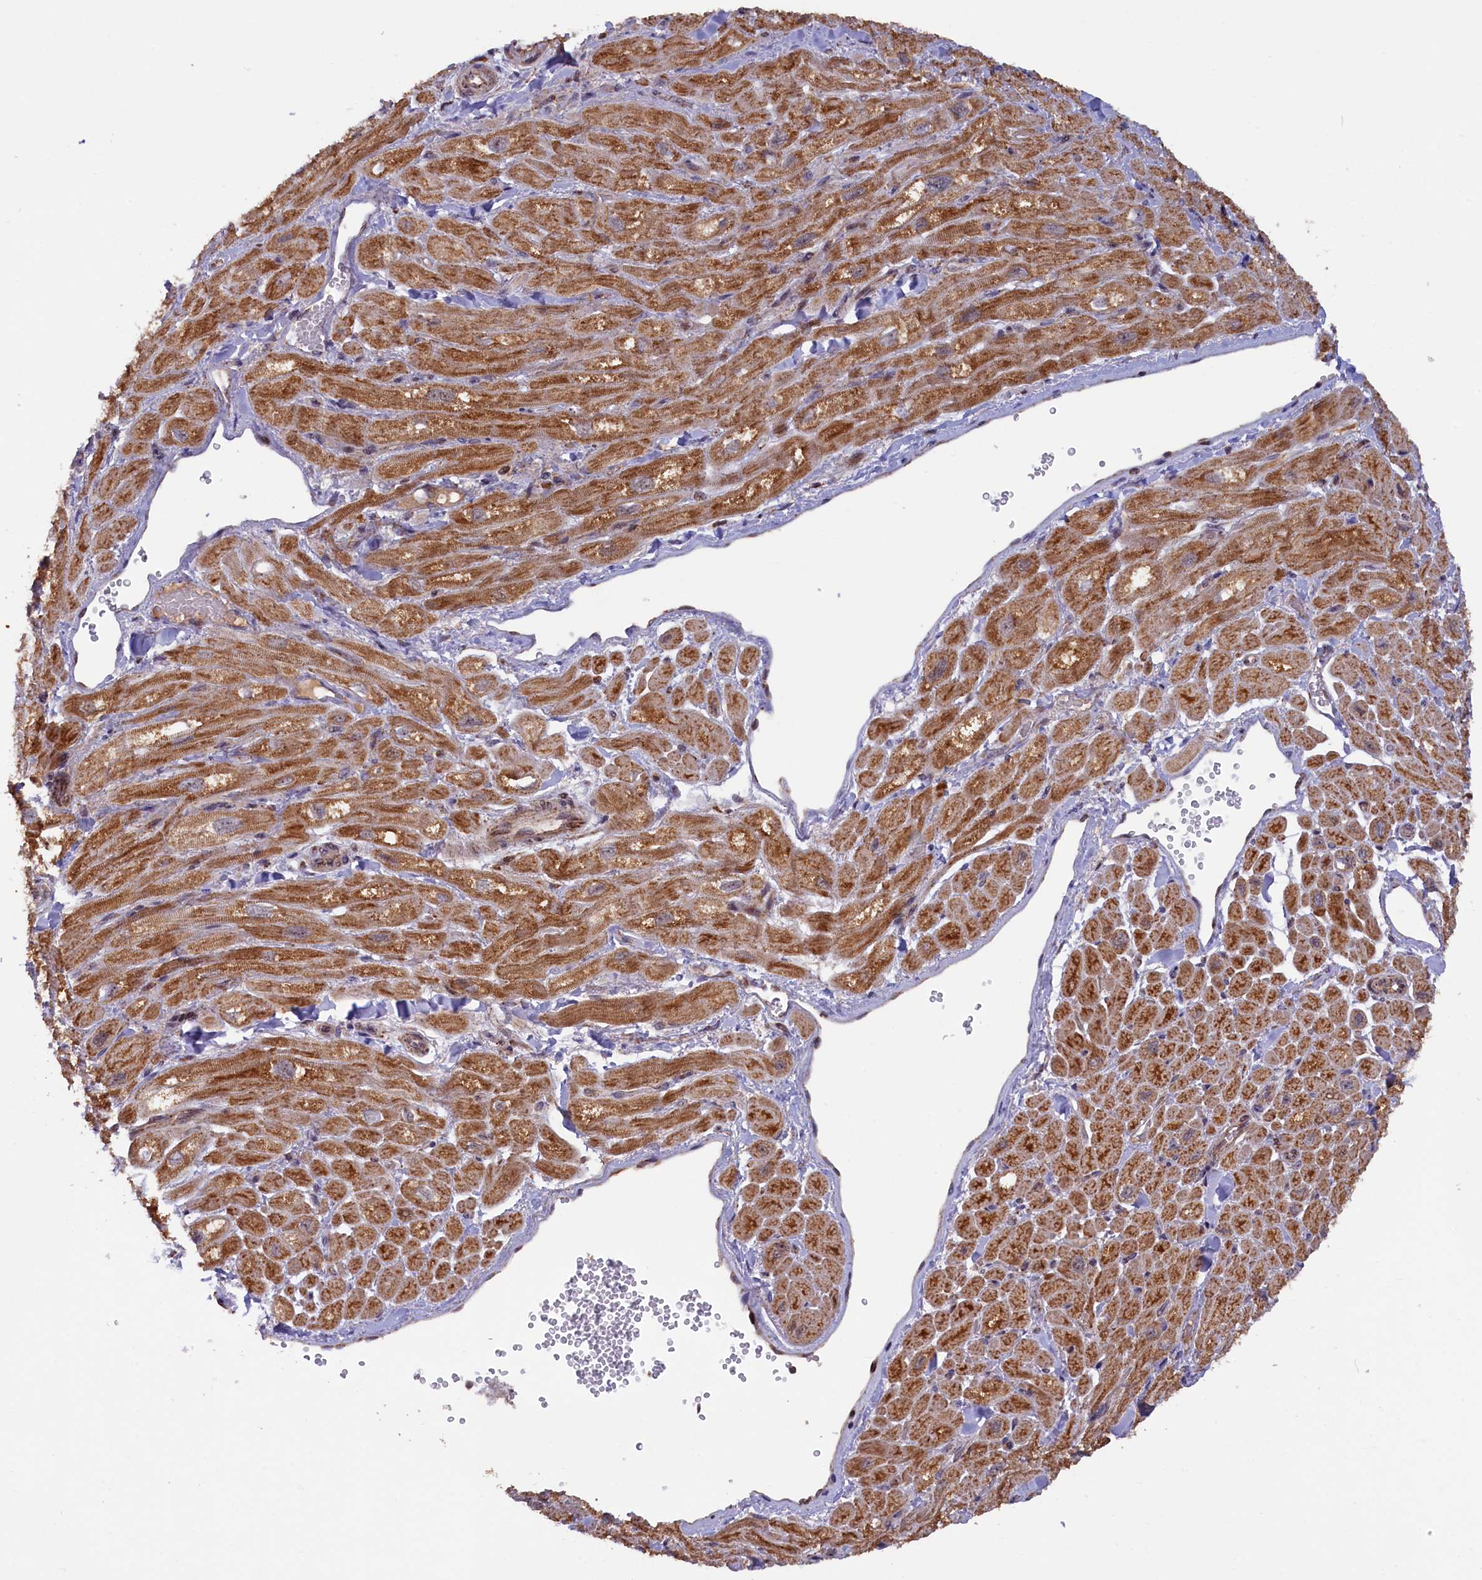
{"staining": {"intensity": "moderate", "quantity": ">75%", "location": "cytoplasmic/membranous"}, "tissue": "heart muscle", "cell_type": "Cardiomyocytes", "image_type": "normal", "snomed": [{"axis": "morphology", "description": "Normal tissue, NOS"}, {"axis": "topography", "description": "Heart"}], "caption": "Immunohistochemical staining of benign human heart muscle shows moderate cytoplasmic/membranous protein staining in approximately >75% of cardiomyocytes.", "gene": "DUS3L", "patient": {"sex": "male", "age": 65}}